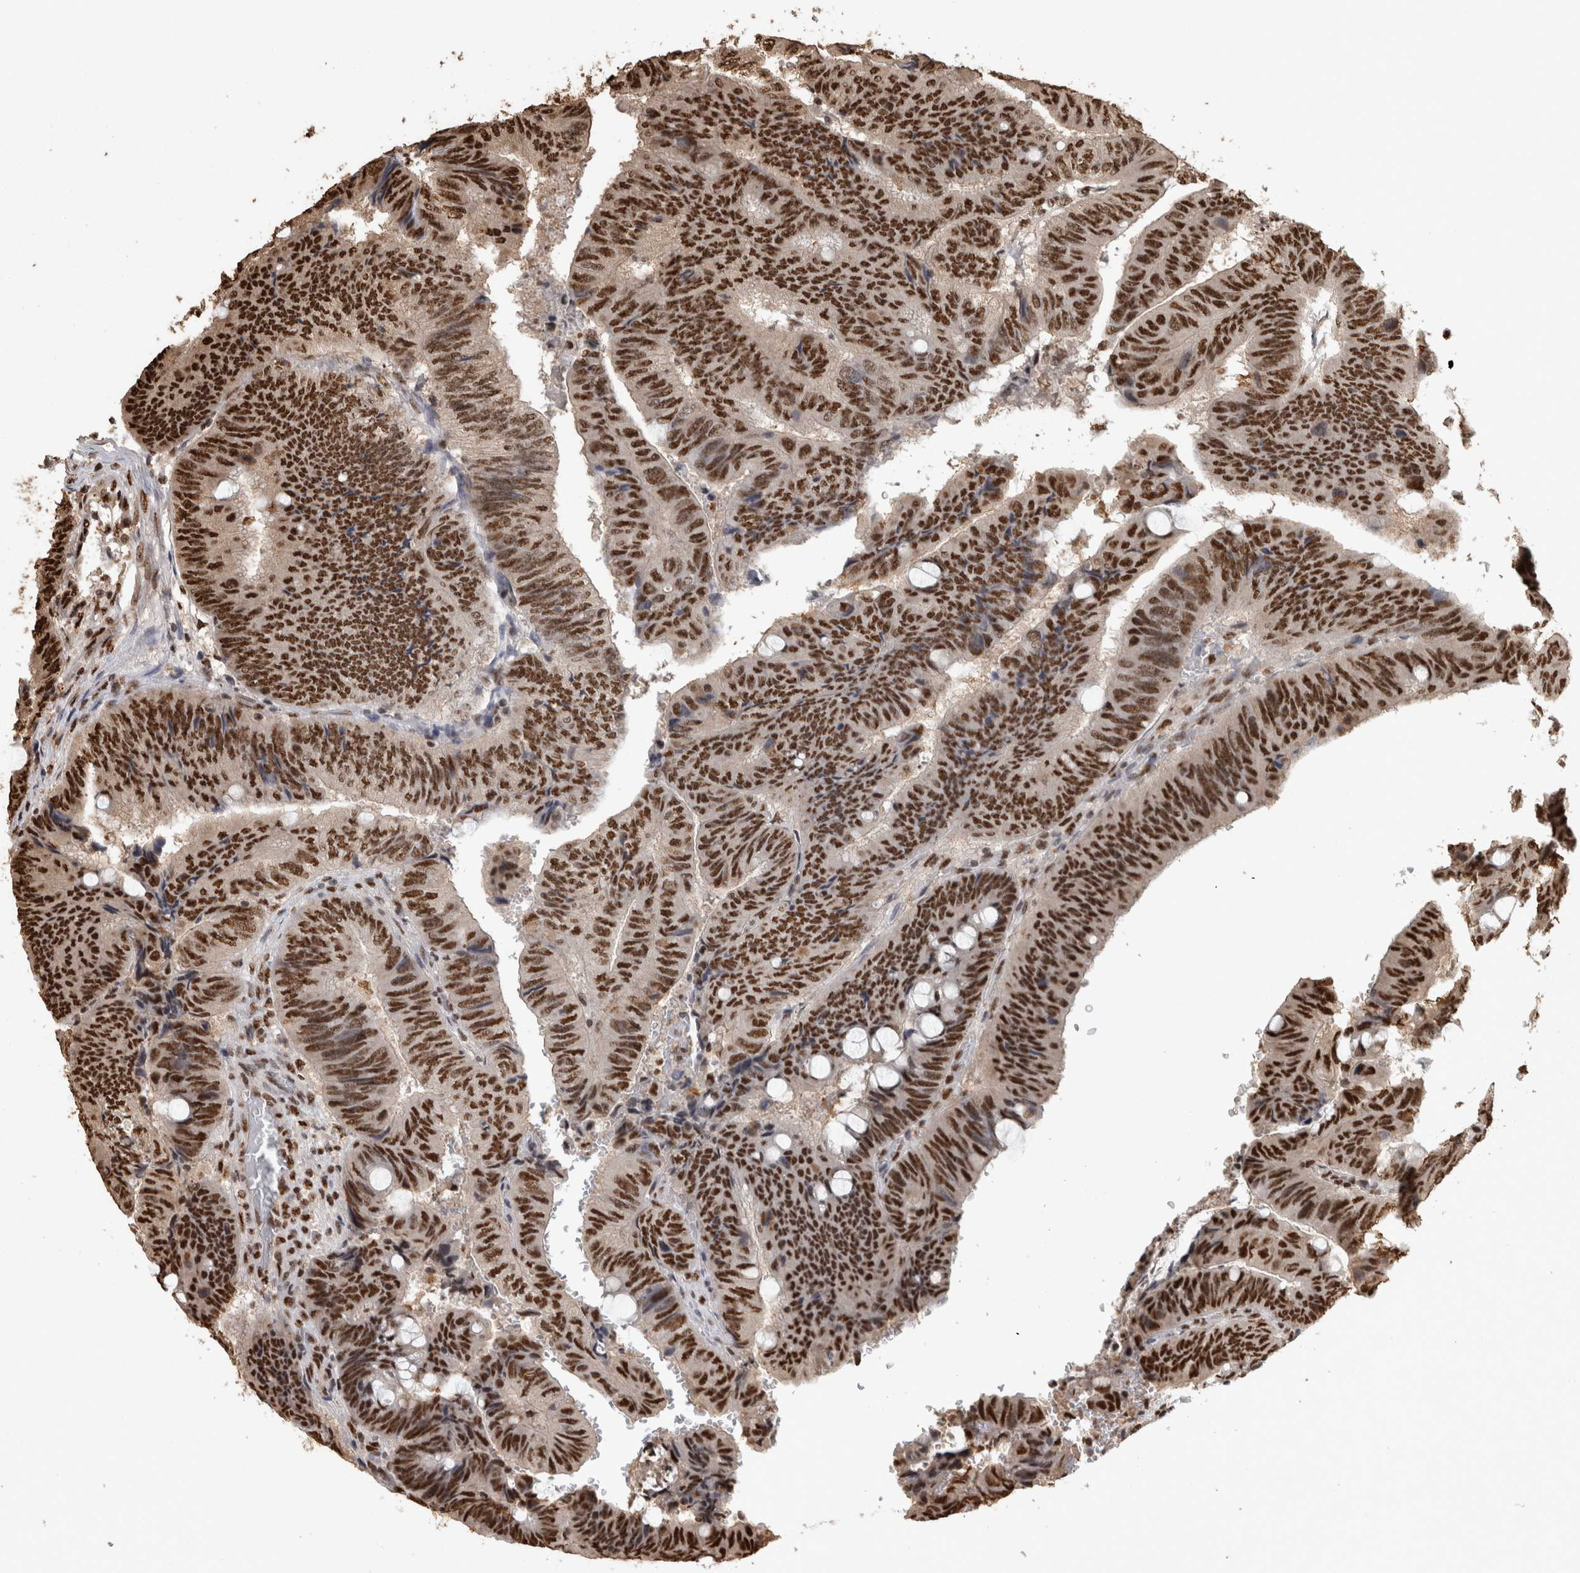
{"staining": {"intensity": "strong", "quantity": ">75%", "location": "nuclear"}, "tissue": "colorectal cancer", "cell_type": "Tumor cells", "image_type": "cancer", "snomed": [{"axis": "morphology", "description": "Normal tissue, NOS"}, {"axis": "morphology", "description": "Adenocarcinoma, NOS"}, {"axis": "topography", "description": "Rectum"}, {"axis": "topography", "description": "Peripheral nerve tissue"}], "caption": "Colorectal adenocarcinoma was stained to show a protein in brown. There is high levels of strong nuclear expression in about >75% of tumor cells. (DAB (3,3'-diaminobenzidine) = brown stain, brightfield microscopy at high magnification).", "gene": "RAD50", "patient": {"sex": "male", "age": 92}}